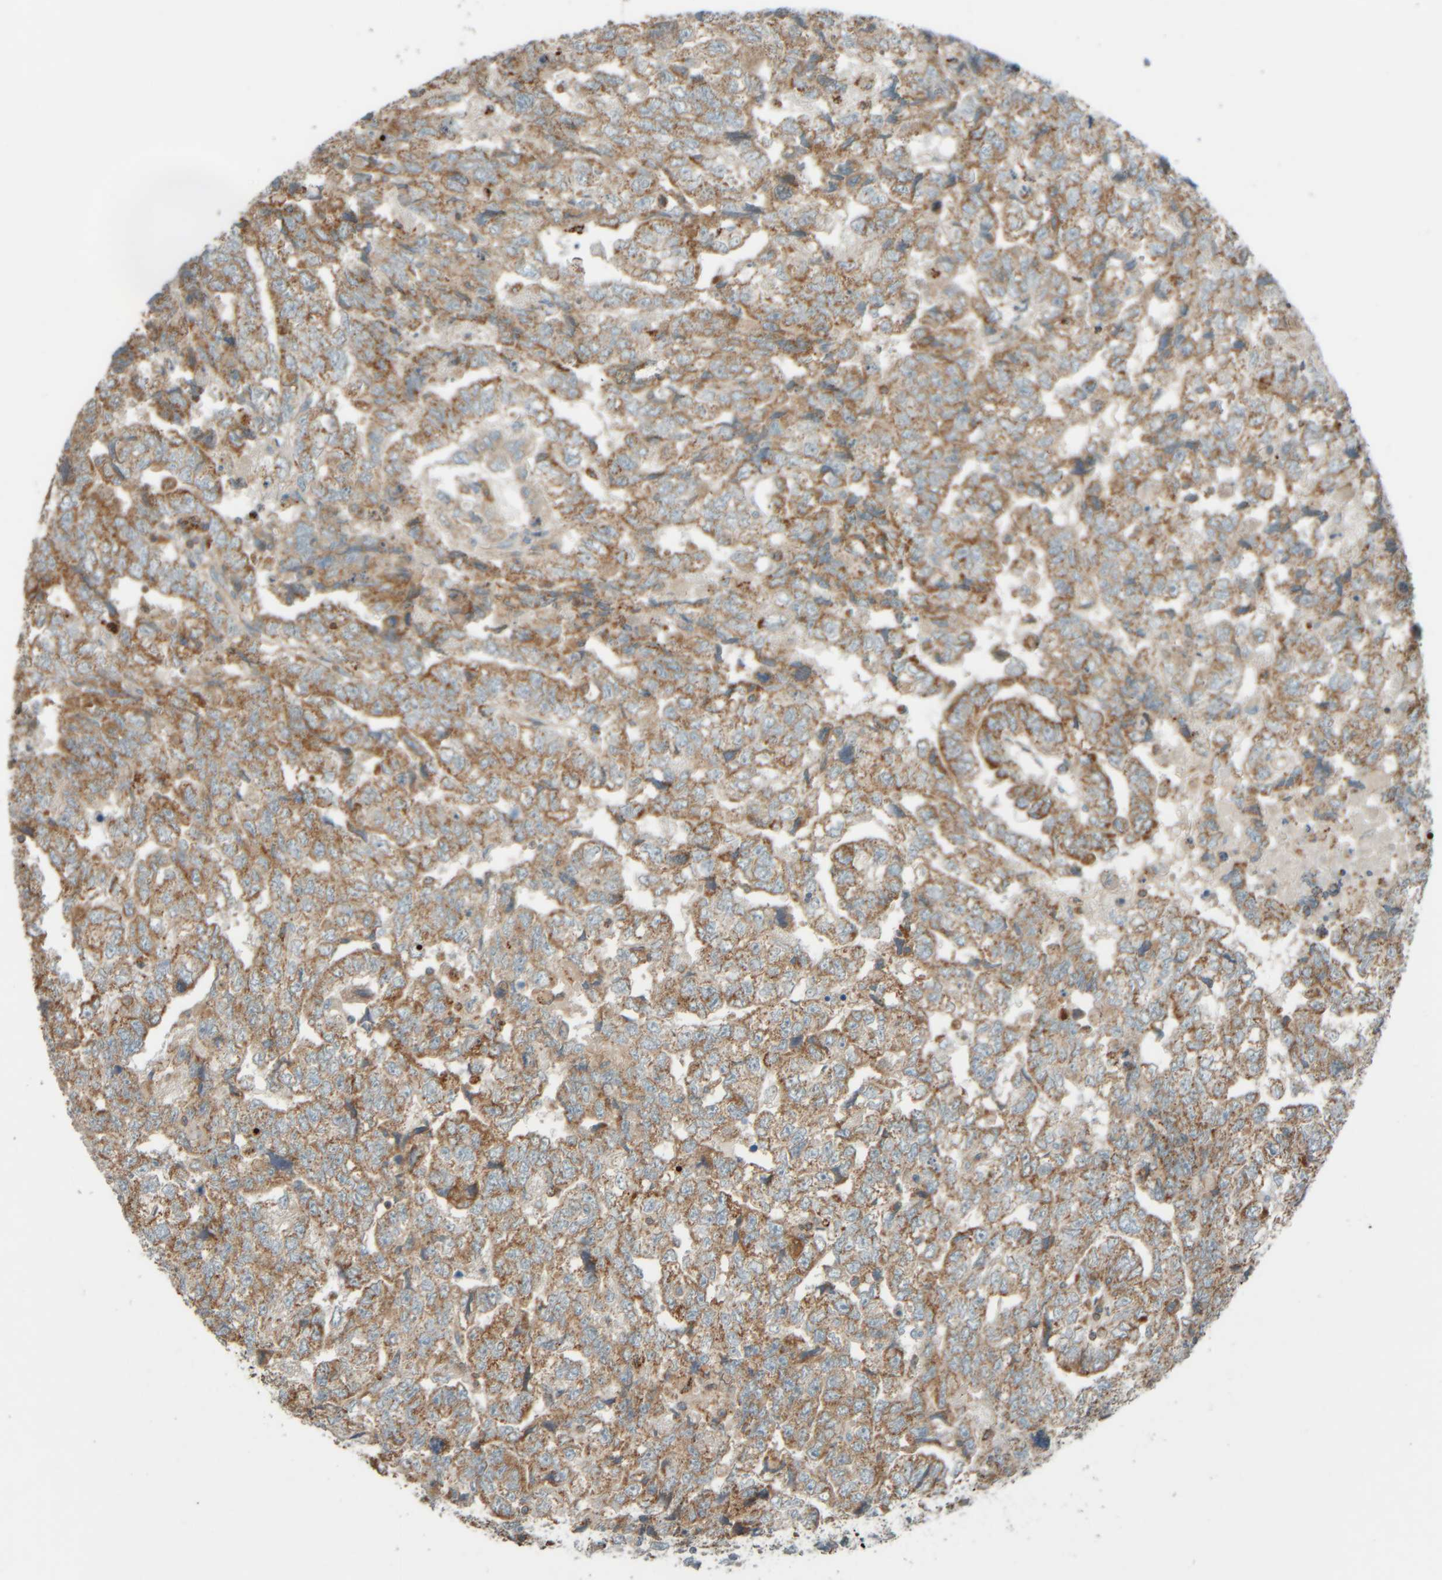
{"staining": {"intensity": "moderate", "quantity": ">75%", "location": "cytoplasmic/membranous"}, "tissue": "testis cancer", "cell_type": "Tumor cells", "image_type": "cancer", "snomed": [{"axis": "morphology", "description": "Carcinoma, Embryonal, NOS"}, {"axis": "topography", "description": "Testis"}], "caption": "Human testis cancer (embryonal carcinoma) stained with a brown dye demonstrates moderate cytoplasmic/membranous positive positivity in about >75% of tumor cells.", "gene": "SPAG5", "patient": {"sex": "male", "age": 36}}